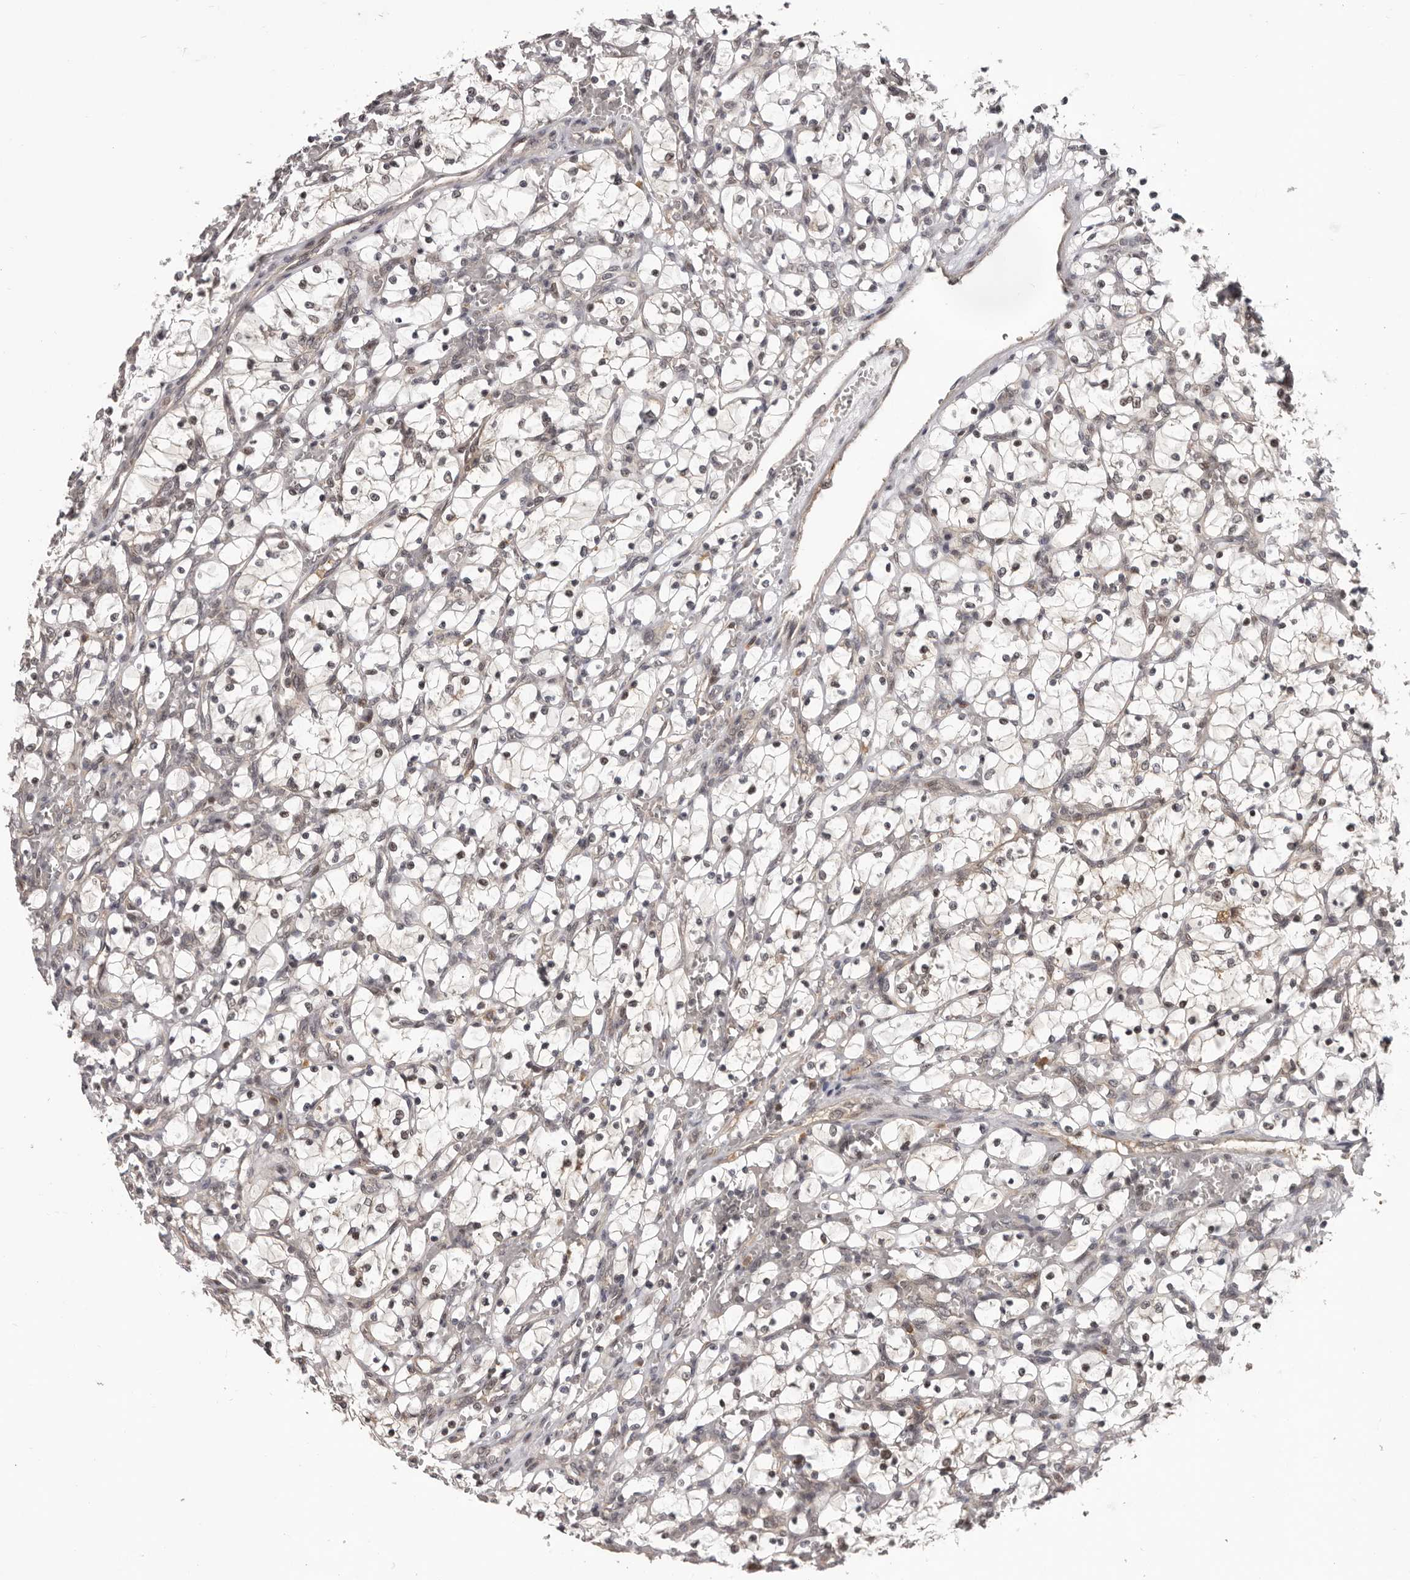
{"staining": {"intensity": "negative", "quantity": "none", "location": "none"}, "tissue": "renal cancer", "cell_type": "Tumor cells", "image_type": "cancer", "snomed": [{"axis": "morphology", "description": "Adenocarcinoma, NOS"}, {"axis": "topography", "description": "Kidney"}], "caption": "DAB (3,3'-diaminobenzidine) immunohistochemical staining of human renal cancer (adenocarcinoma) demonstrates no significant staining in tumor cells.", "gene": "TBX5", "patient": {"sex": "female", "age": 69}}